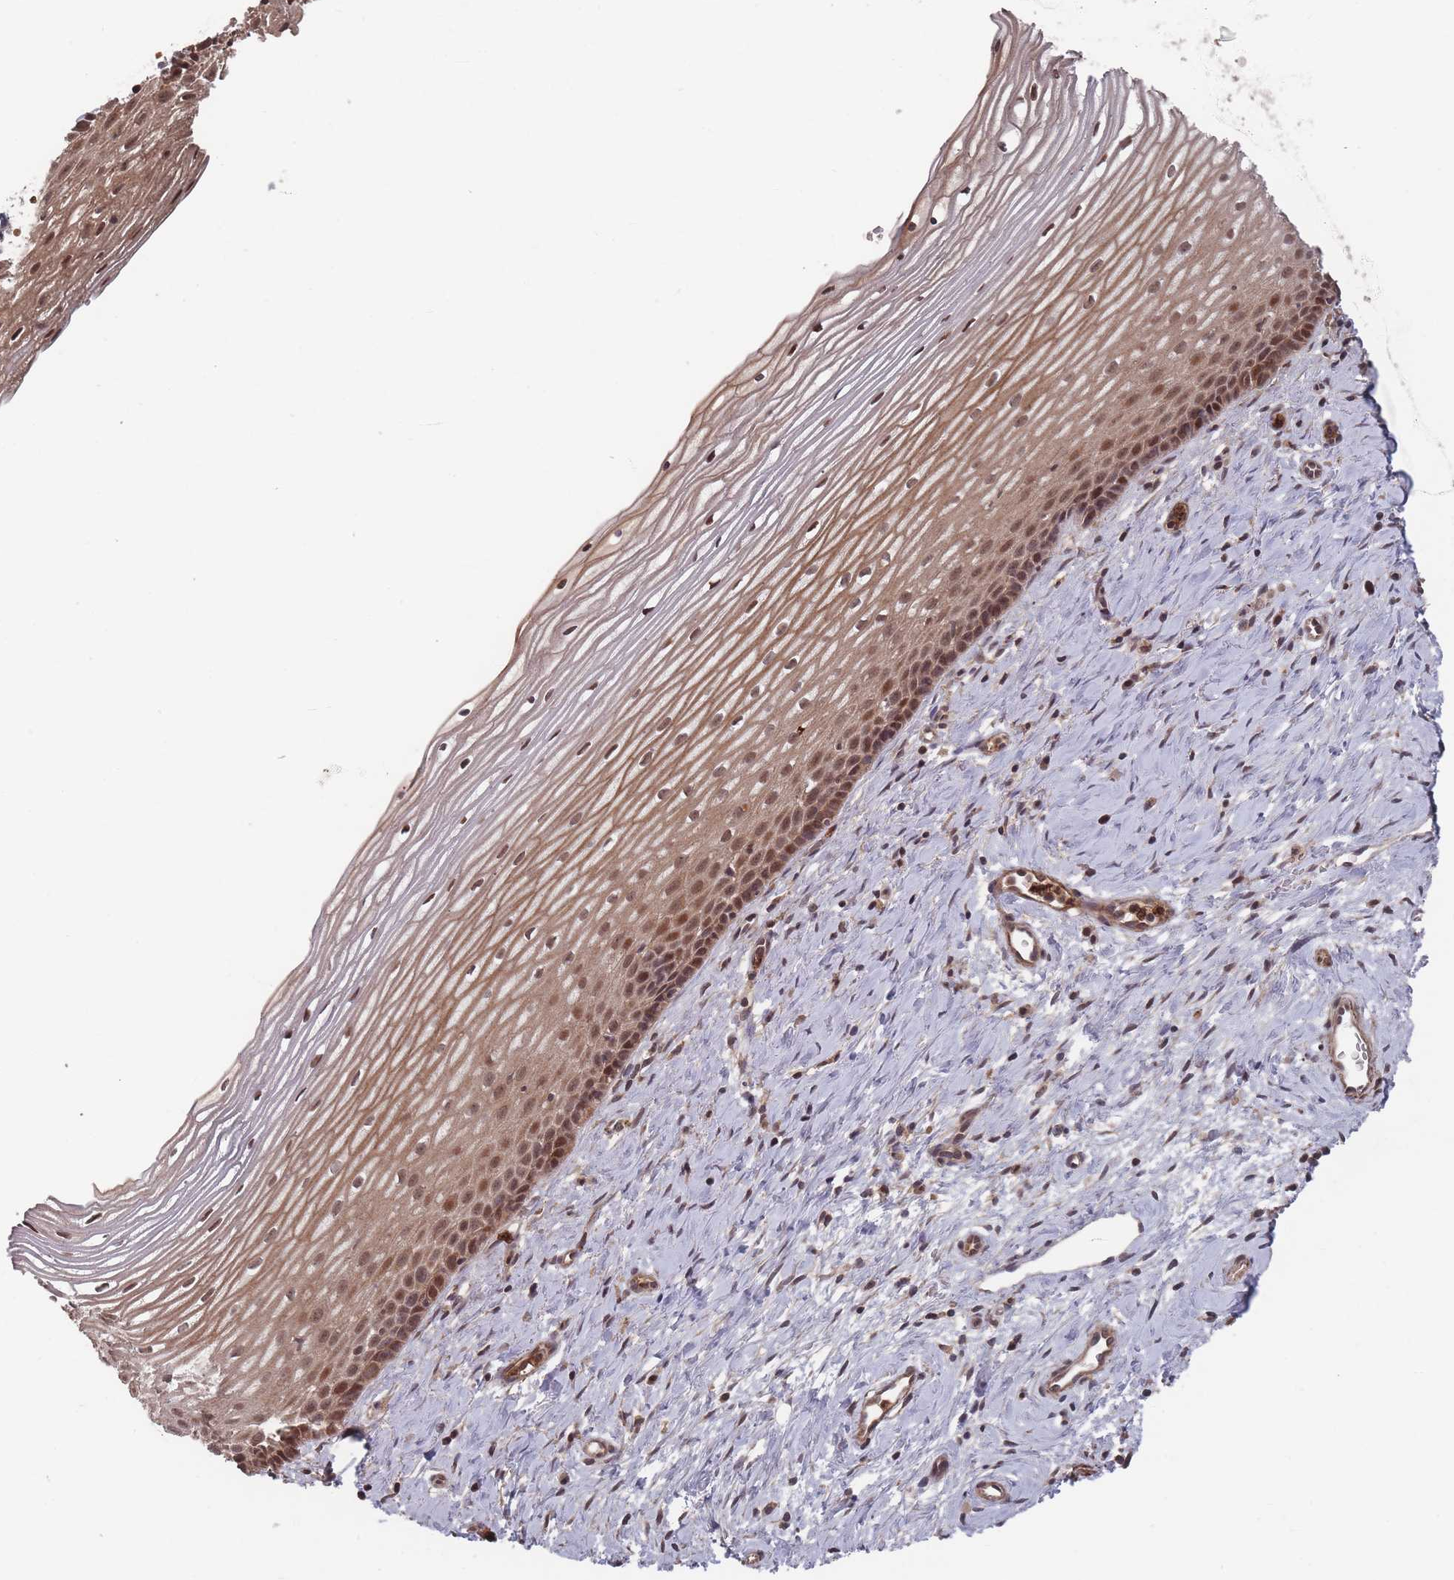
{"staining": {"intensity": "strong", "quantity": ">75%", "location": "cytoplasmic/membranous,nuclear"}, "tissue": "cervix", "cell_type": "Glandular cells", "image_type": "normal", "snomed": [{"axis": "morphology", "description": "Normal tissue, NOS"}, {"axis": "topography", "description": "Cervix"}], "caption": "Benign cervix demonstrates strong cytoplasmic/membranous,nuclear staining in approximately >75% of glandular cells The protein of interest is stained brown, and the nuclei are stained in blue (DAB (3,3'-diaminobenzidine) IHC with brightfield microscopy, high magnification)..", "gene": "SF3B1", "patient": {"sex": "female", "age": 47}}